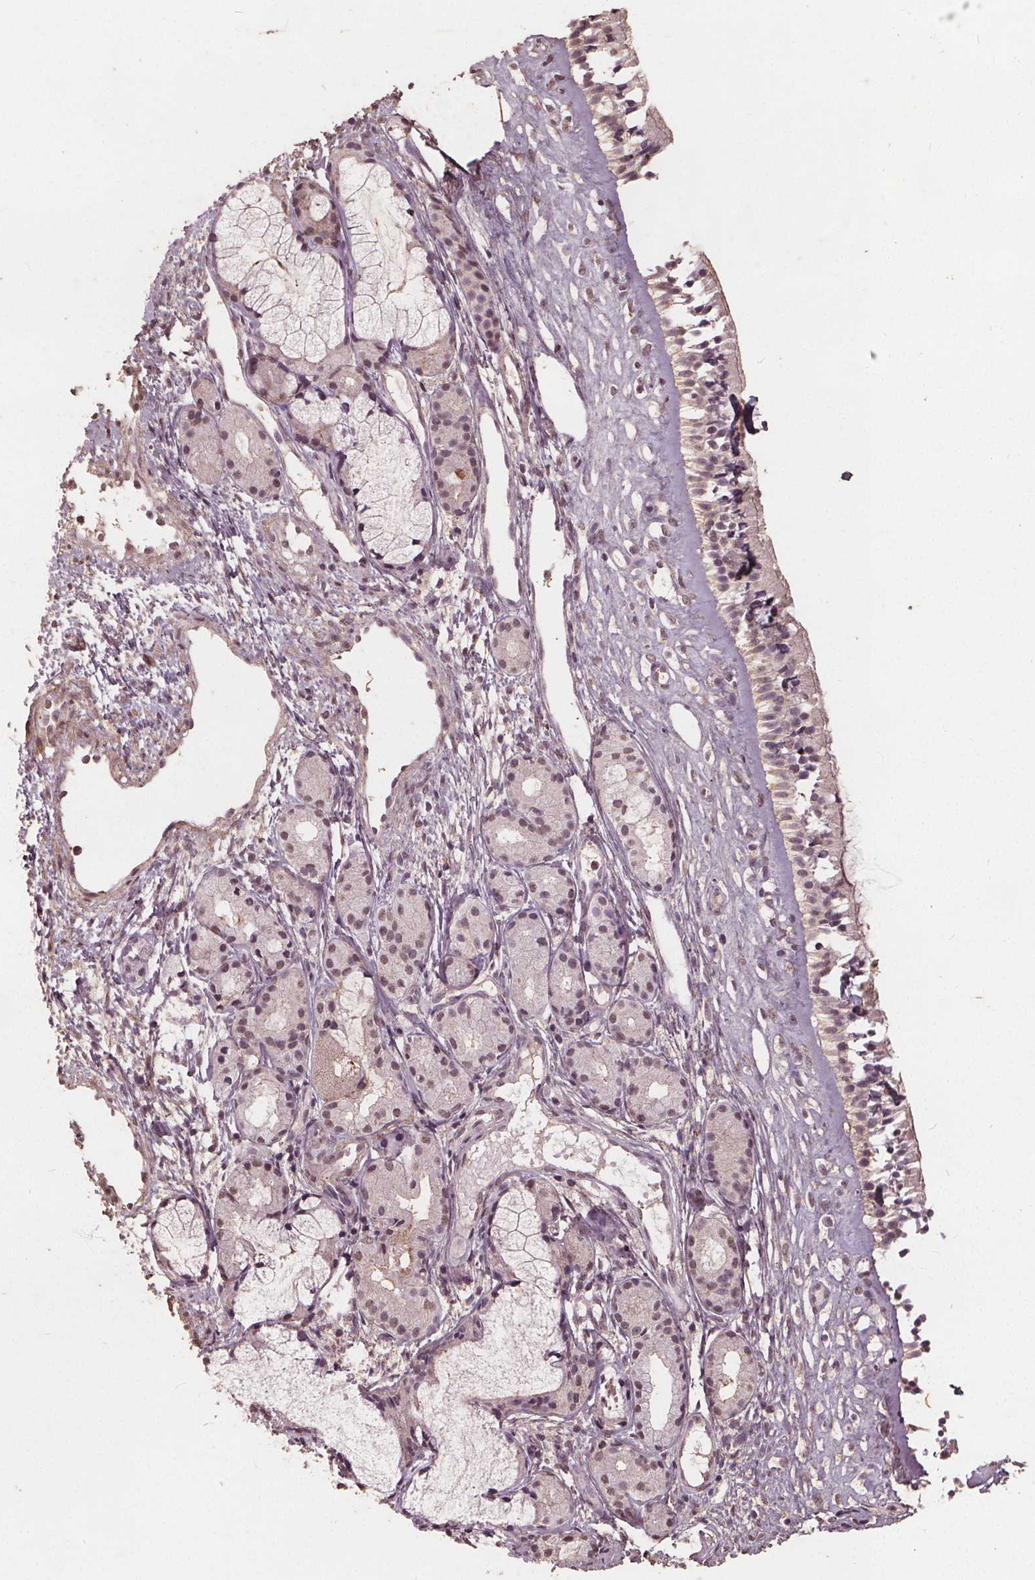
{"staining": {"intensity": "weak", "quantity": "<25%", "location": "nuclear"}, "tissue": "nasopharynx", "cell_type": "Respiratory epithelial cells", "image_type": "normal", "snomed": [{"axis": "morphology", "description": "Normal tissue, NOS"}, {"axis": "topography", "description": "Nasopharynx"}], "caption": "Immunohistochemistry of normal human nasopharynx displays no expression in respiratory epithelial cells. (DAB IHC, high magnification).", "gene": "DSG3", "patient": {"sex": "female", "age": 52}}